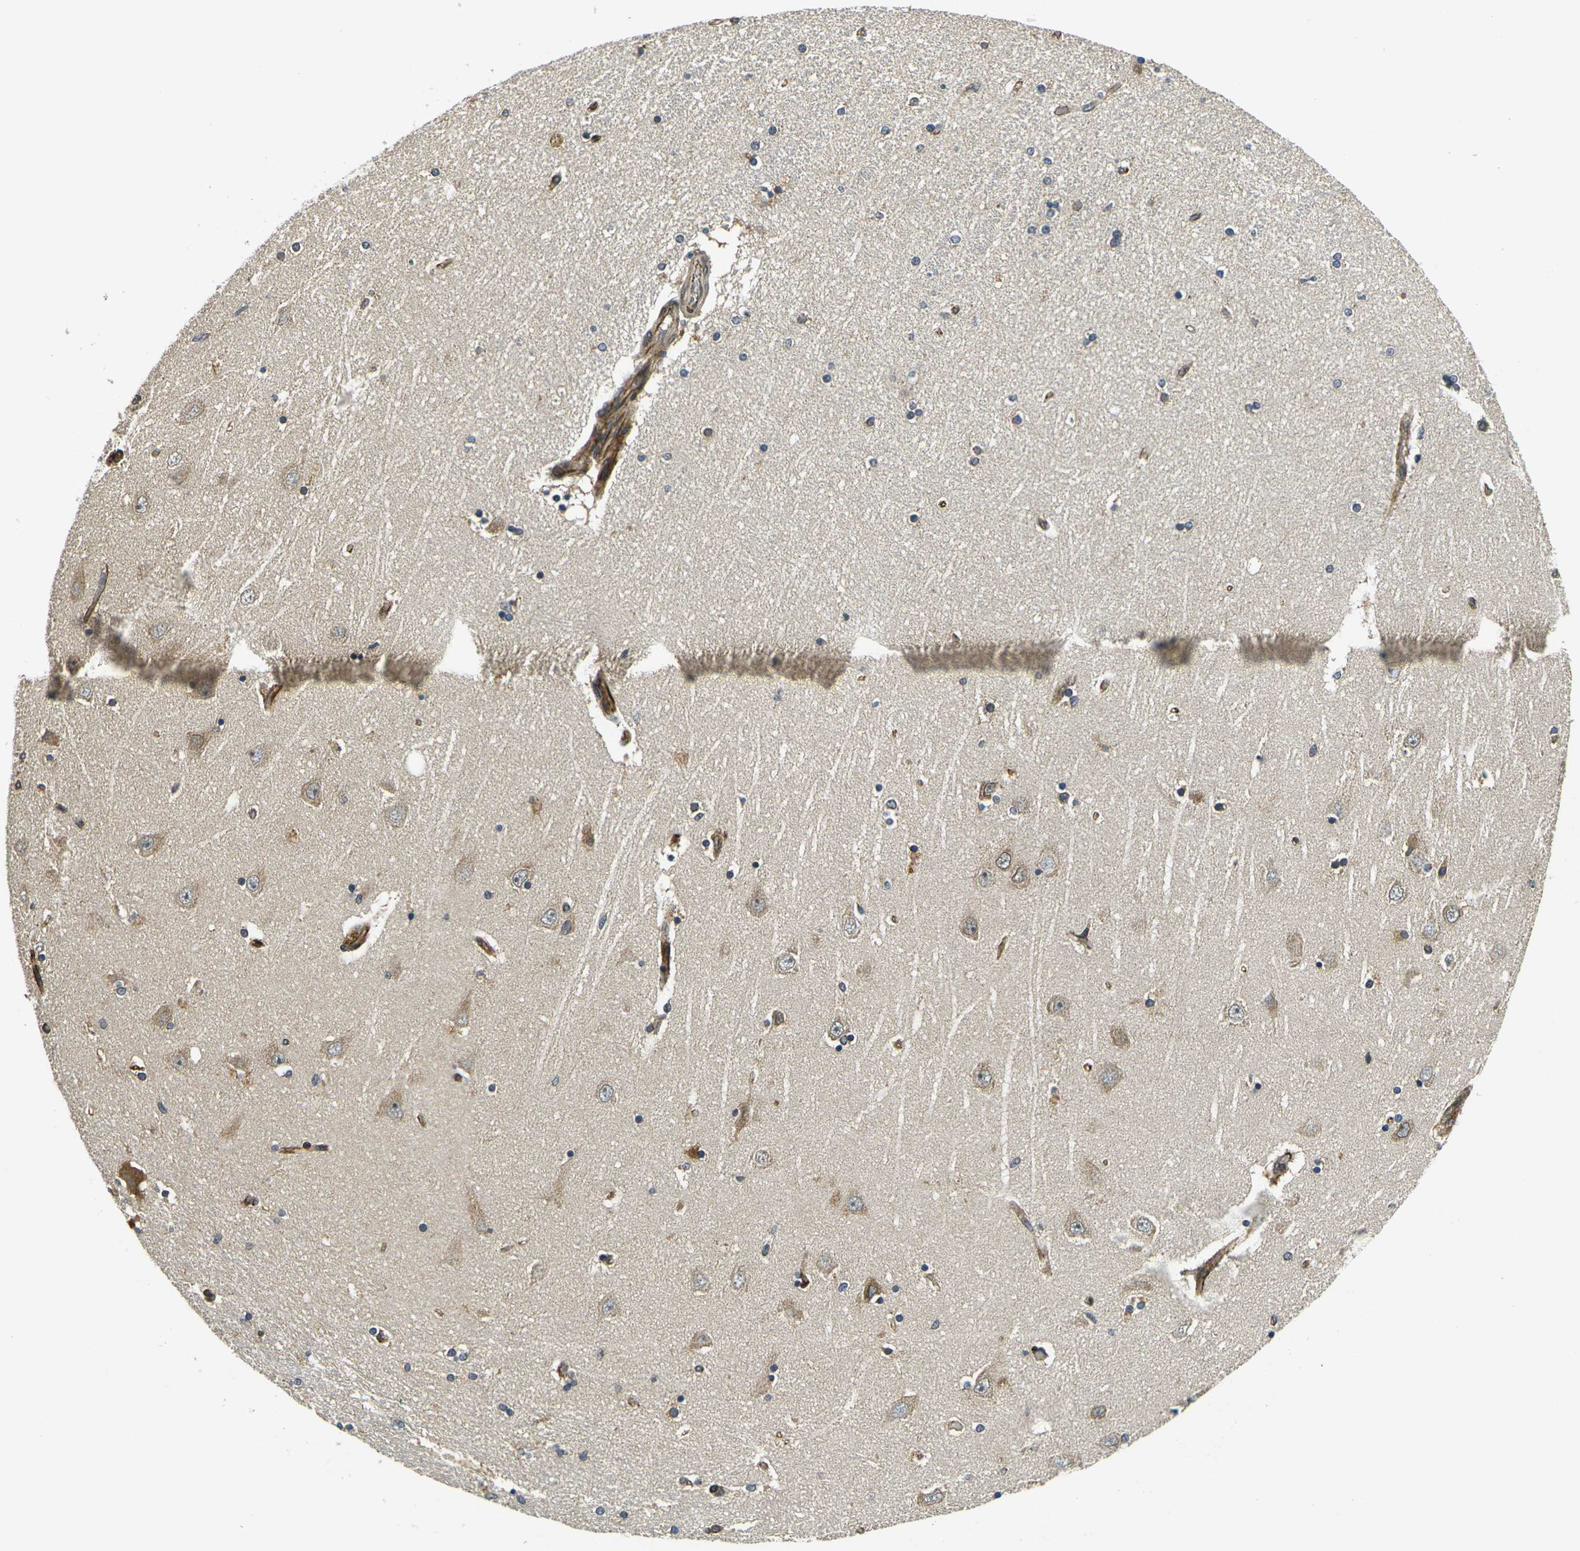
{"staining": {"intensity": "moderate", "quantity": "<25%", "location": "cytoplasmic/membranous"}, "tissue": "hippocampus", "cell_type": "Glial cells", "image_type": "normal", "snomed": [{"axis": "morphology", "description": "Normal tissue, NOS"}, {"axis": "topography", "description": "Hippocampus"}], "caption": "An immunohistochemistry (IHC) micrograph of benign tissue is shown. Protein staining in brown labels moderate cytoplasmic/membranous positivity in hippocampus within glial cells.", "gene": "FUT11", "patient": {"sex": "female", "age": 54}}